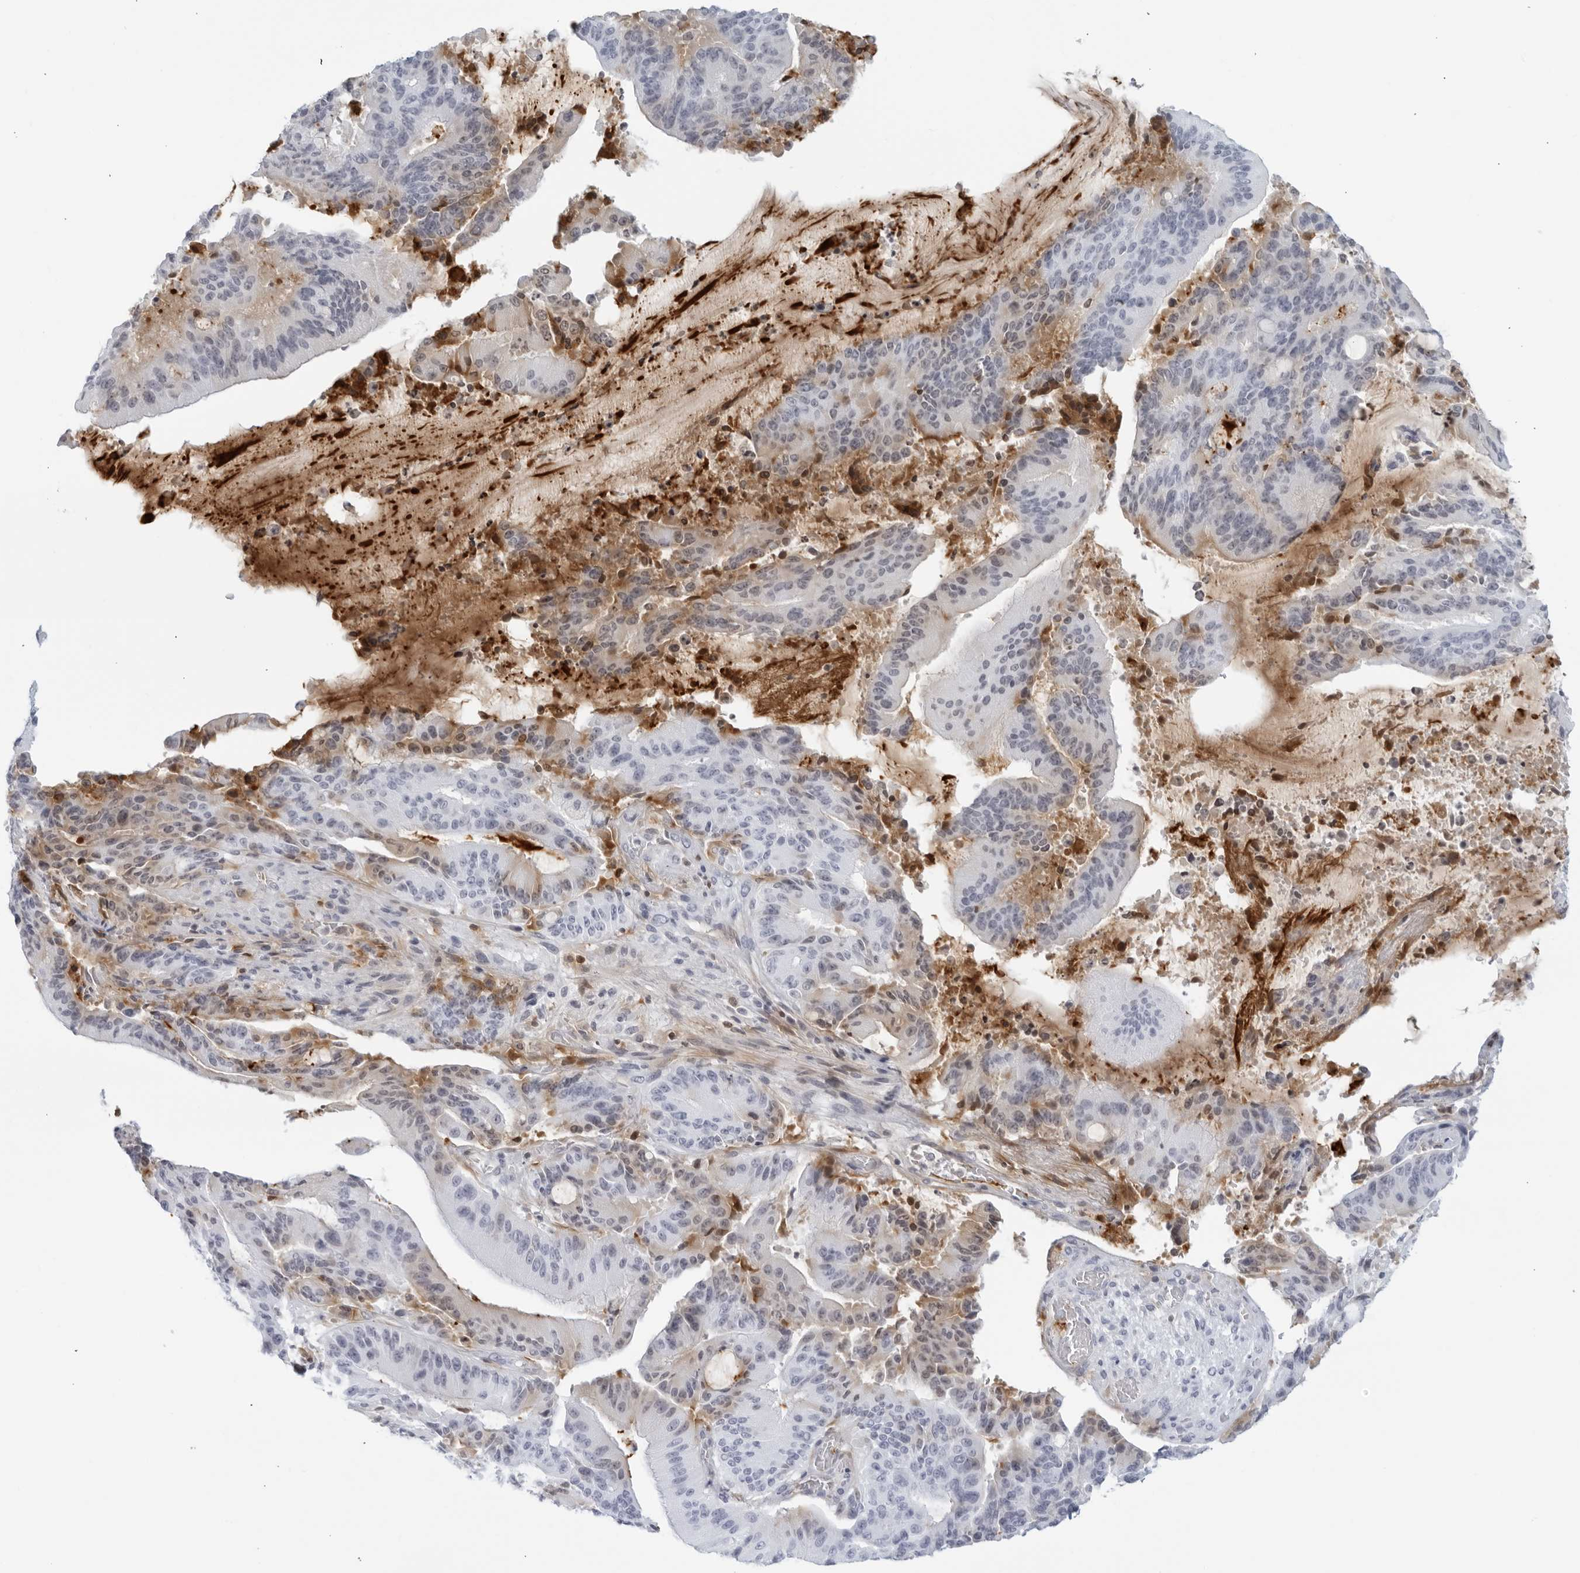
{"staining": {"intensity": "negative", "quantity": "none", "location": "none"}, "tissue": "liver cancer", "cell_type": "Tumor cells", "image_type": "cancer", "snomed": [{"axis": "morphology", "description": "Normal tissue, NOS"}, {"axis": "morphology", "description": "Cholangiocarcinoma"}, {"axis": "topography", "description": "Liver"}, {"axis": "topography", "description": "Peripheral nerve tissue"}], "caption": "Histopathology image shows no protein positivity in tumor cells of cholangiocarcinoma (liver) tissue.", "gene": "FGG", "patient": {"sex": "female", "age": 73}}